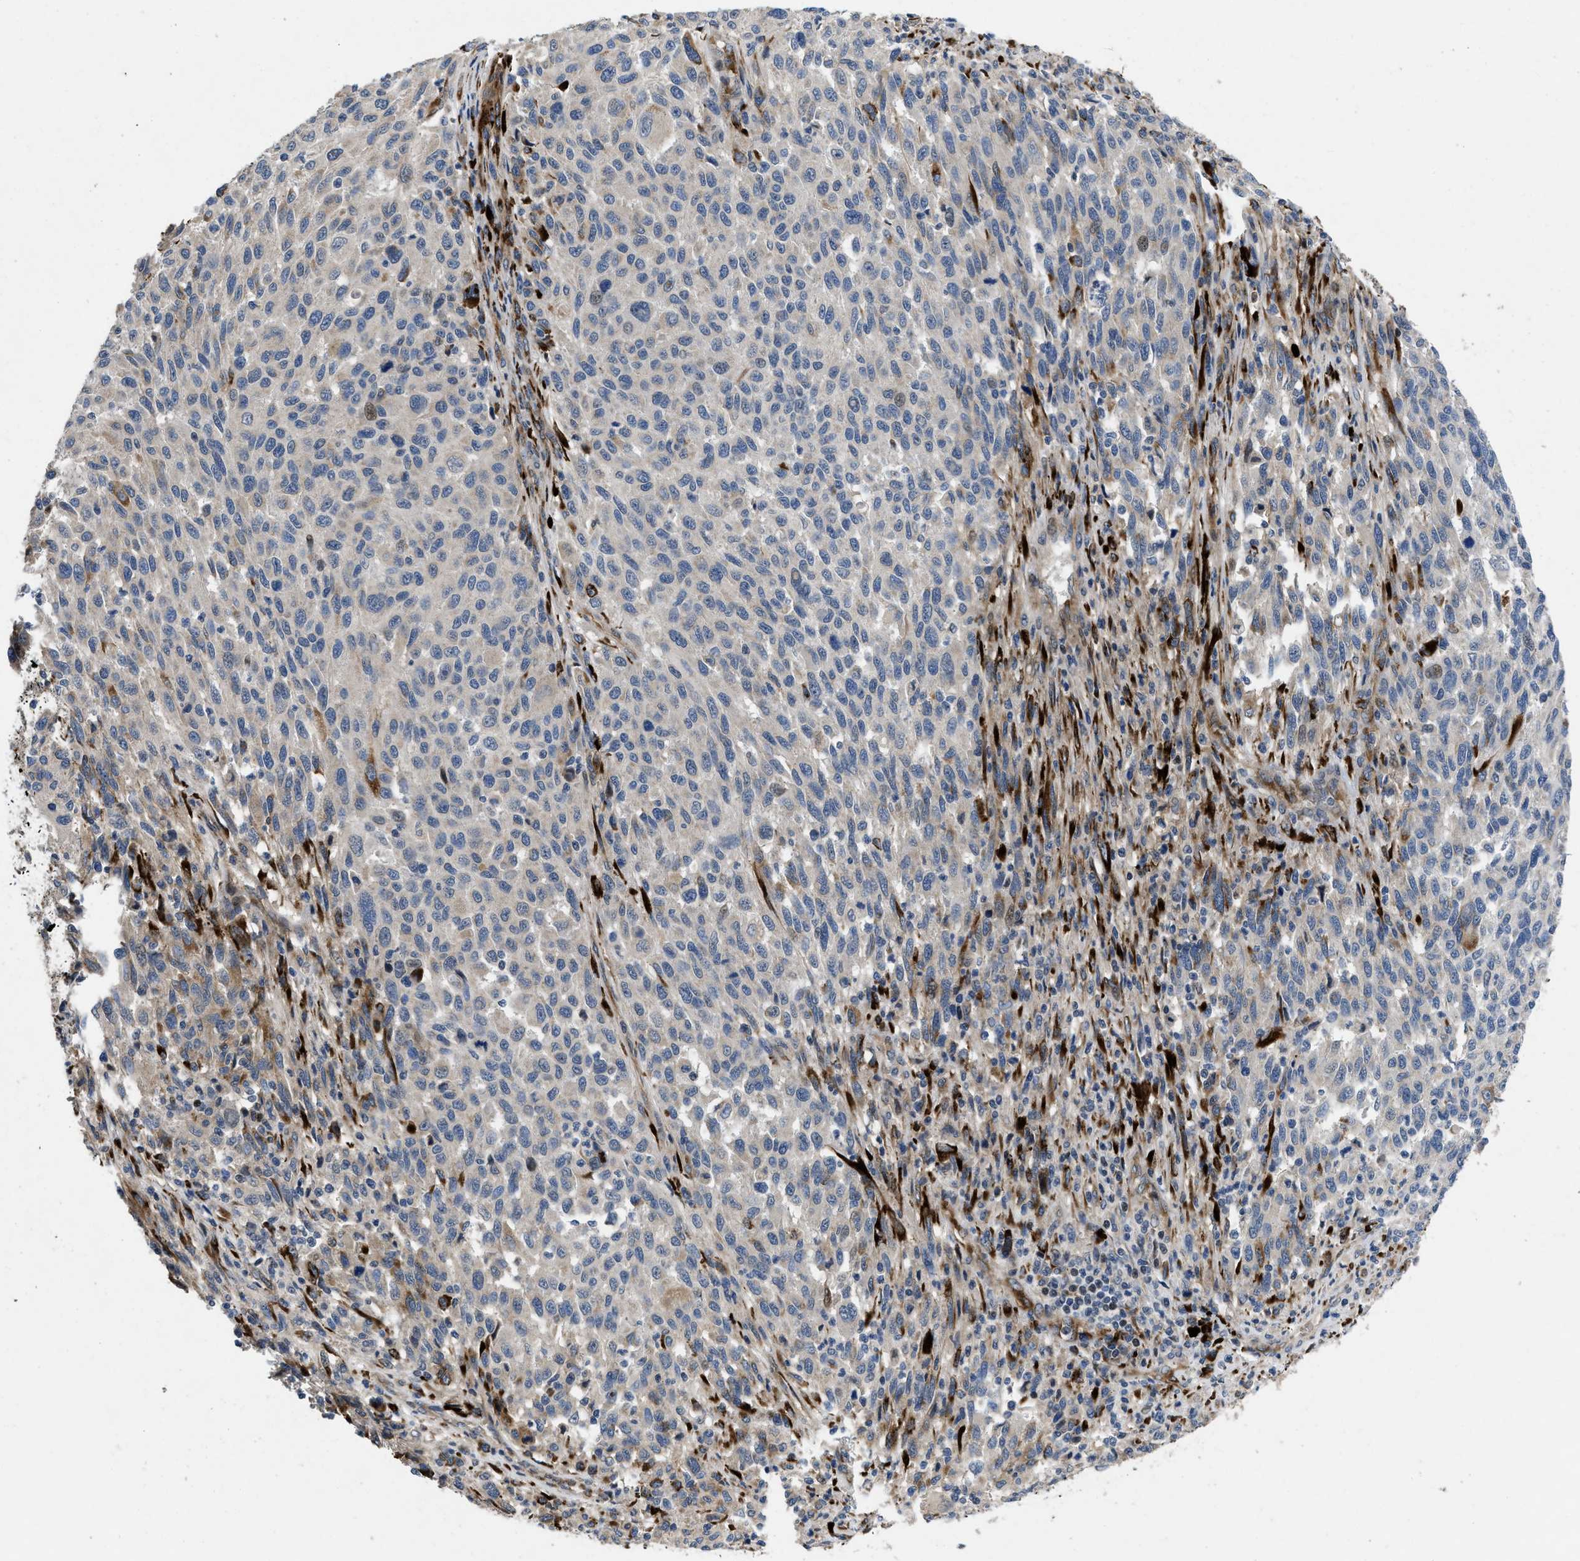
{"staining": {"intensity": "negative", "quantity": "none", "location": "none"}, "tissue": "melanoma", "cell_type": "Tumor cells", "image_type": "cancer", "snomed": [{"axis": "morphology", "description": "Malignant melanoma, Metastatic site"}, {"axis": "topography", "description": "Lymph node"}], "caption": "Immunohistochemistry micrograph of melanoma stained for a protein (brown), which shows no staining in tumor cells.", "gene": "HSPA12B", "patient": {"sex": "male", "age": 61}}